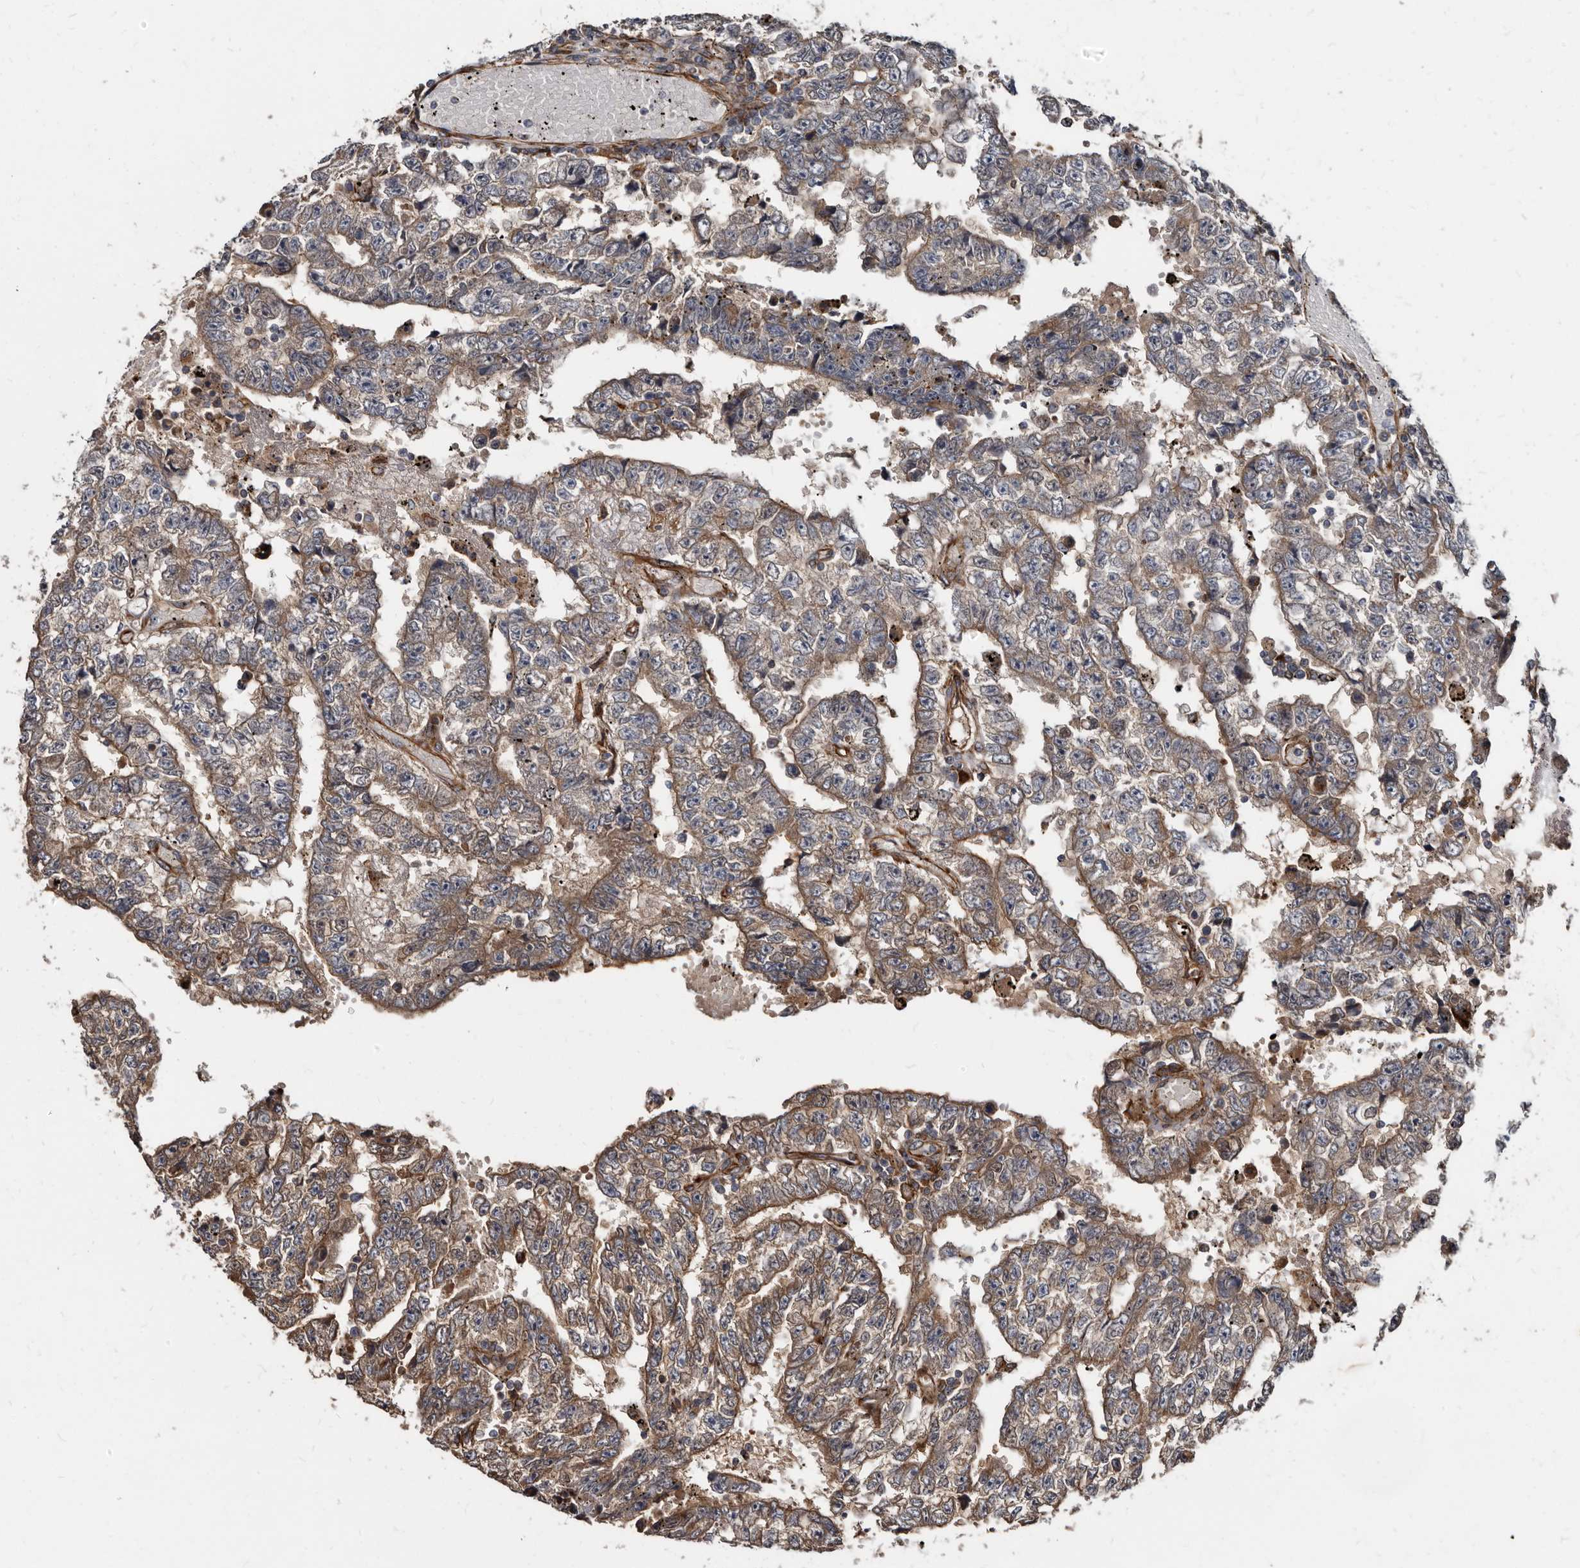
{"staining": {"intensity": "moderate", "quantity": ">75%", "location": "cytoplasmic/membranous"}, "tissue": "testis cancer", "cell_type": "Tumor cells", "image_type": "cancer", "snomed": [{"axis": "morphology", "description": "Carcinoma, Embryonal, NOS"}, {"axis": "topography", "description": "Testis"}], "caption": "Tumor cells demonstrate medium levels of moderate cytoplasmic/membranous positivity in about >75% of cells in testis cancer.", "gene": "KCTD20", "patient": {"sex": "male", "age": 25}}